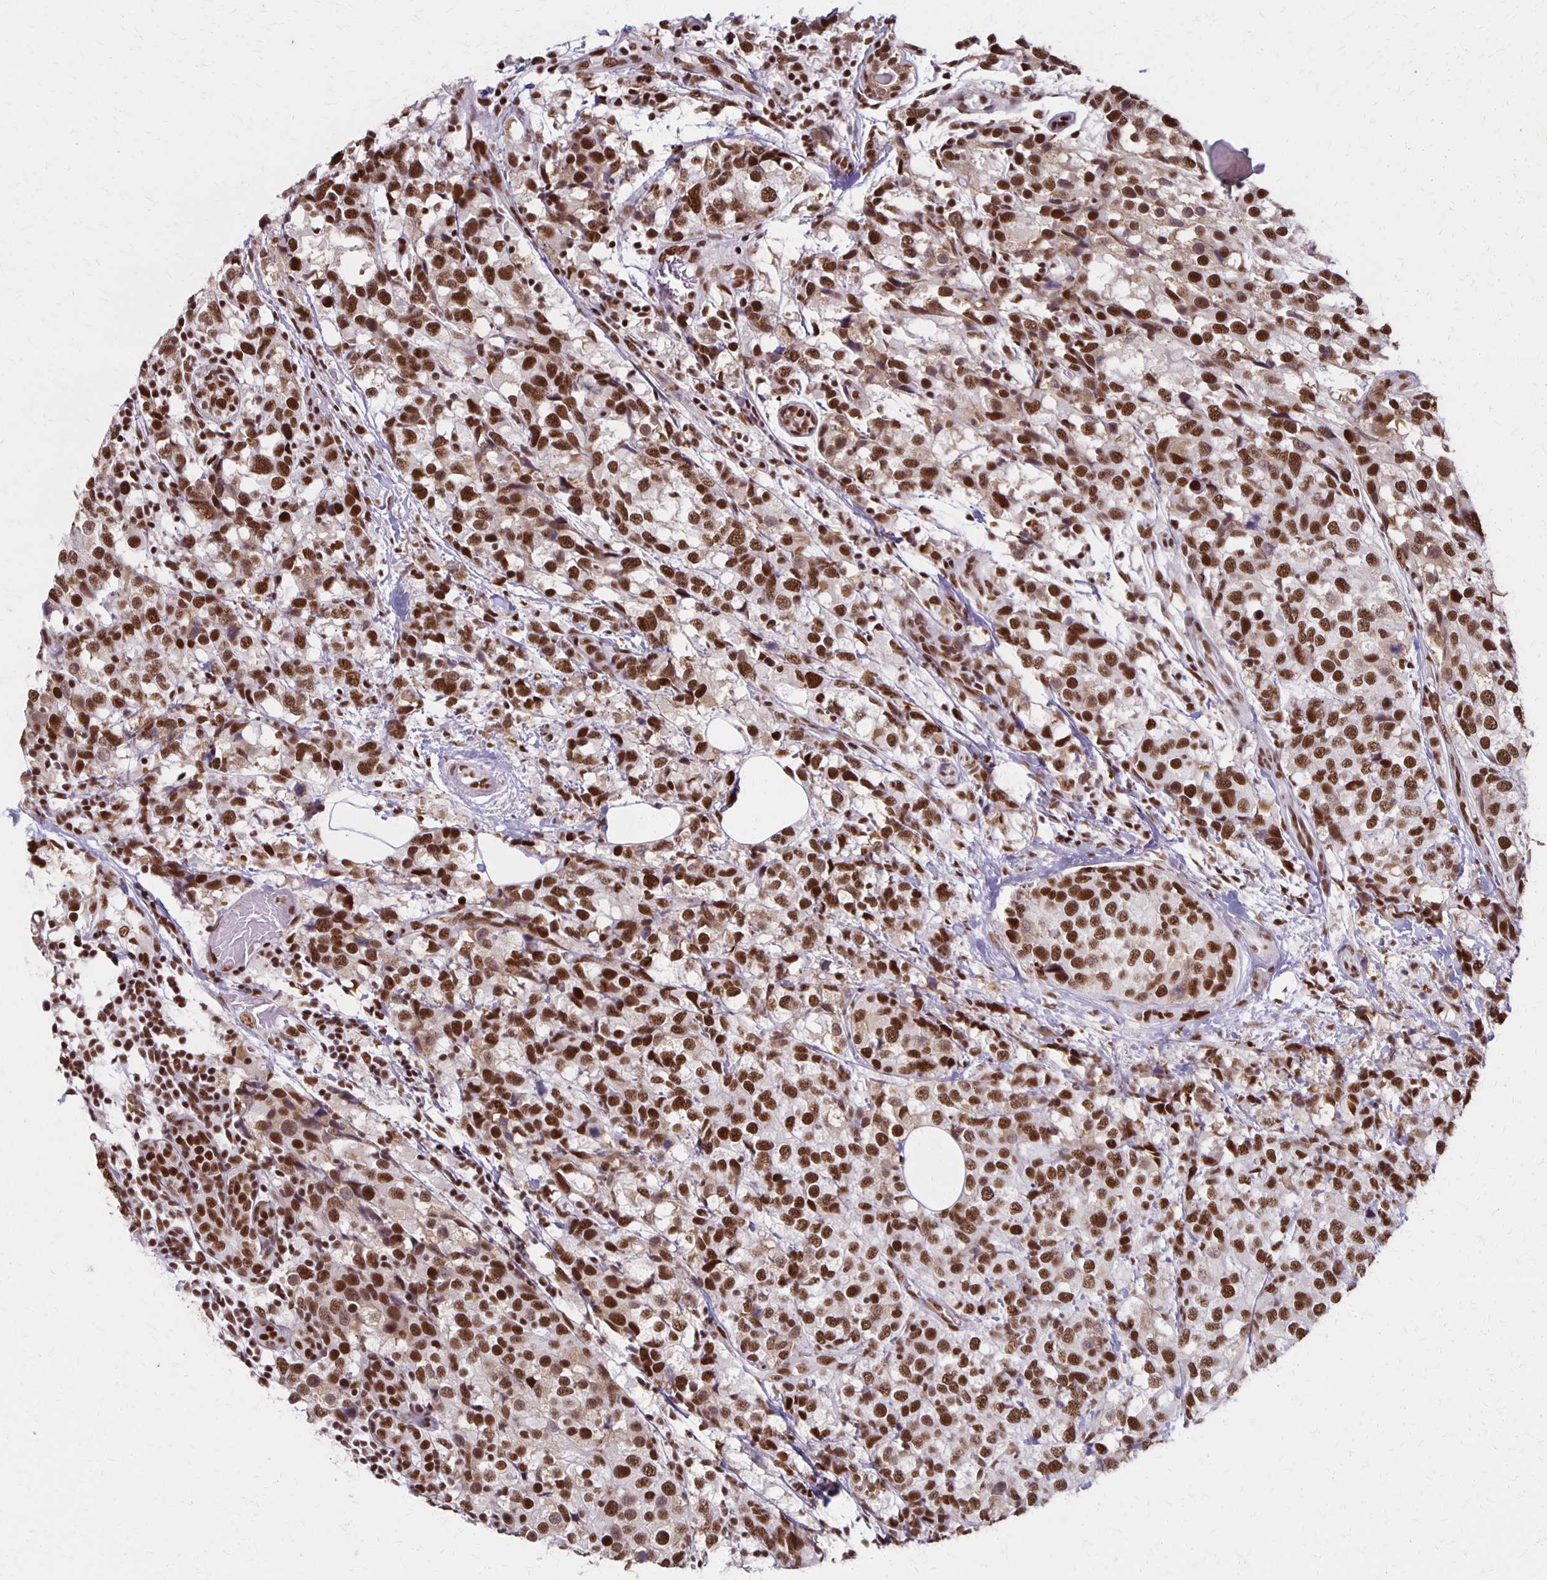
{"staining": {"intensity": "strong", "quantity": ">75%", "location": "nuclear"}, "tissue": "breast cancer", "cell_type": "Tumor cells", "image_type": "cancer", "snomed": [{"axis": "morphology", "description": "Lobular carcinoma"}, {"axis": "topography", "description": "Breast"}], "caption": "Immunohistochemistry (IHC) histopathology image of breast cancer (lobular carcinoma) stained for a protein (brown), which displays high levels of strong nuclear positivity in approximately >75% of tumor cells.", "gene": "XRCC6", "patient": {"sex": "female", "age": 59}}